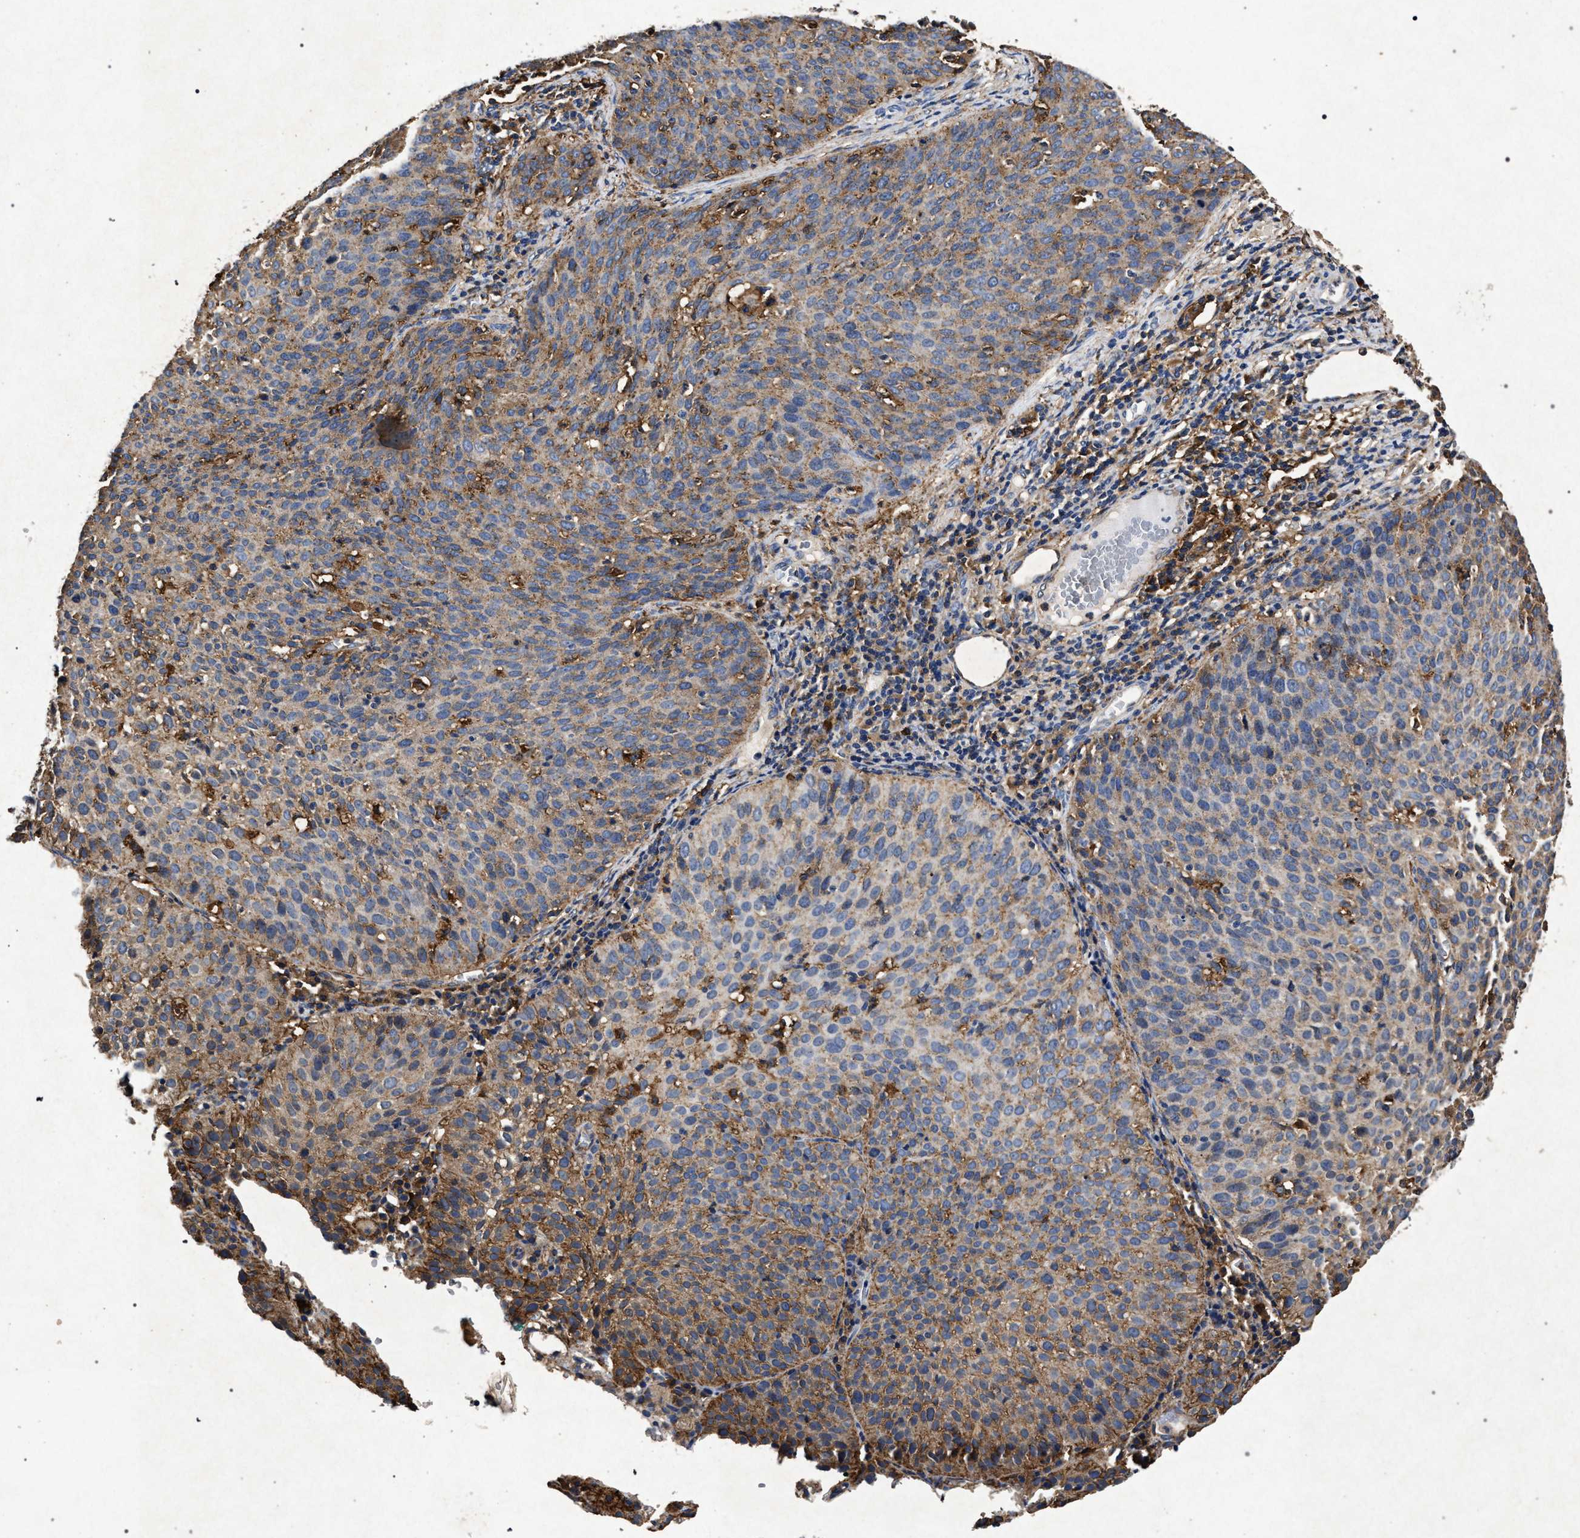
{"staining": {"intensity": "moderate", "quantity": "25%-75%", "location": "cytoplasmic/membranous"}, "tissue": "cervical cancer", "cell_type": "Tumor cells", "image_type": "cancer", "snomed": [{"axis": "morphology", "description": "Squamous cell carcinoma, NOS"}, {"axis": "topography", "description": "Cervix"}], "caption": "Brown immunohistochemical staining in human squamous cell carcinoma (cervical) reveals moderate cytoplasmic/membranous expression in approximately 25%-75% of tumor cells.", "gene": "MARCKS", "patient": {"sex": "female", "age": 38}}